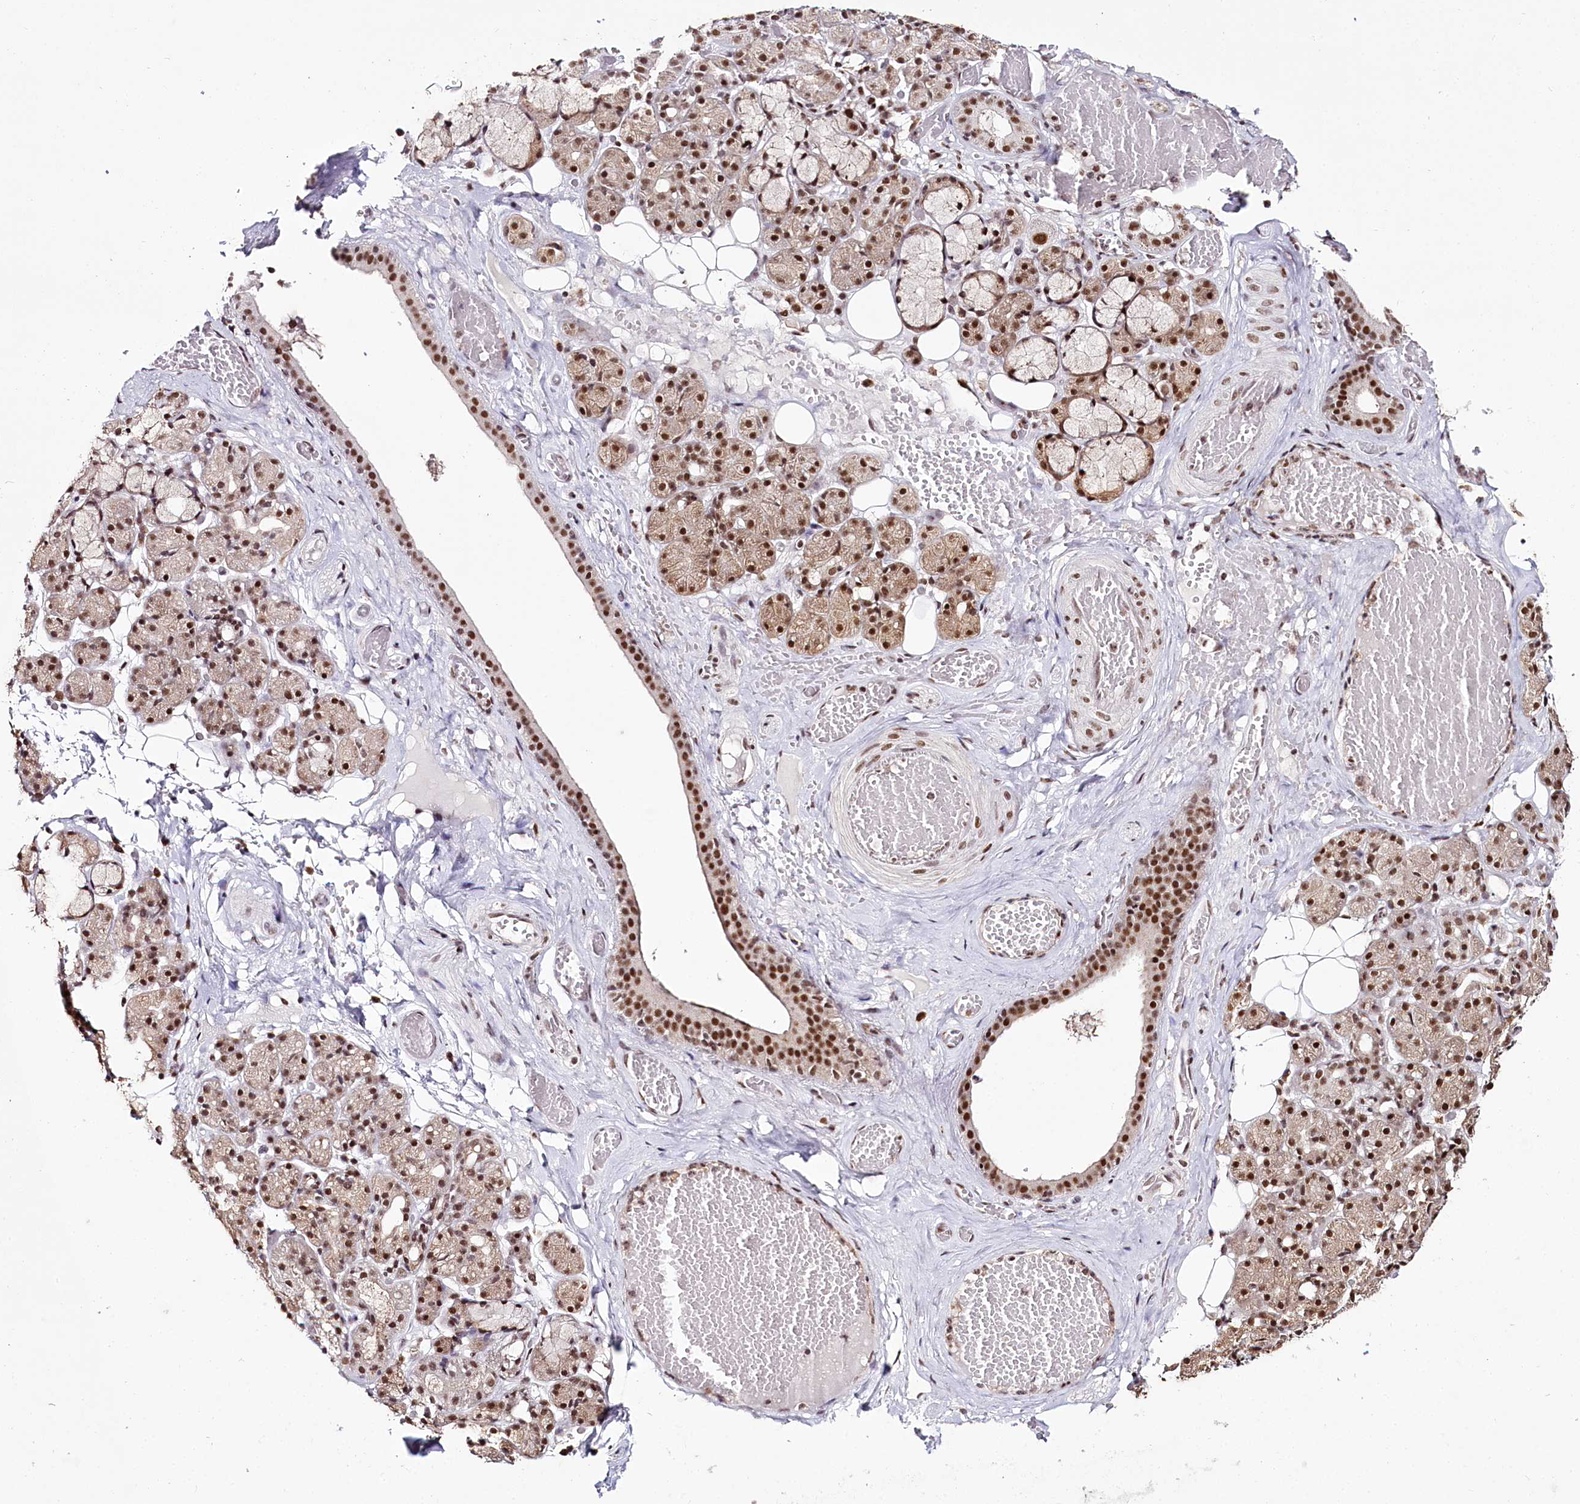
{"staining": {"intensity": "strong", "quantity": ">75%", "location": "cytoplasmic/membranous,nuclear"}, "tissue": "salivary gland", "cell_type": "Glandular cells", "image_type": "normal", "snomed": [{"axis": "morphology", "description": "Normal tissue, NOS"}, {"axis": "topography", "description": "Salivary gland"}], "caption": "Protein staining of unremarkable salivary gland shows strong cytoplasmic/membranous,nuclear expression in about >75% of glandular cells. The staining is performed using DAB (3,3'-diaminobenzidine) brown chromogen to label protein expression. The nuclei are counter-stained blue using hematoxylin.", "gene": "SMARCE1", "patient": {"sex": "male", "age": 63}}